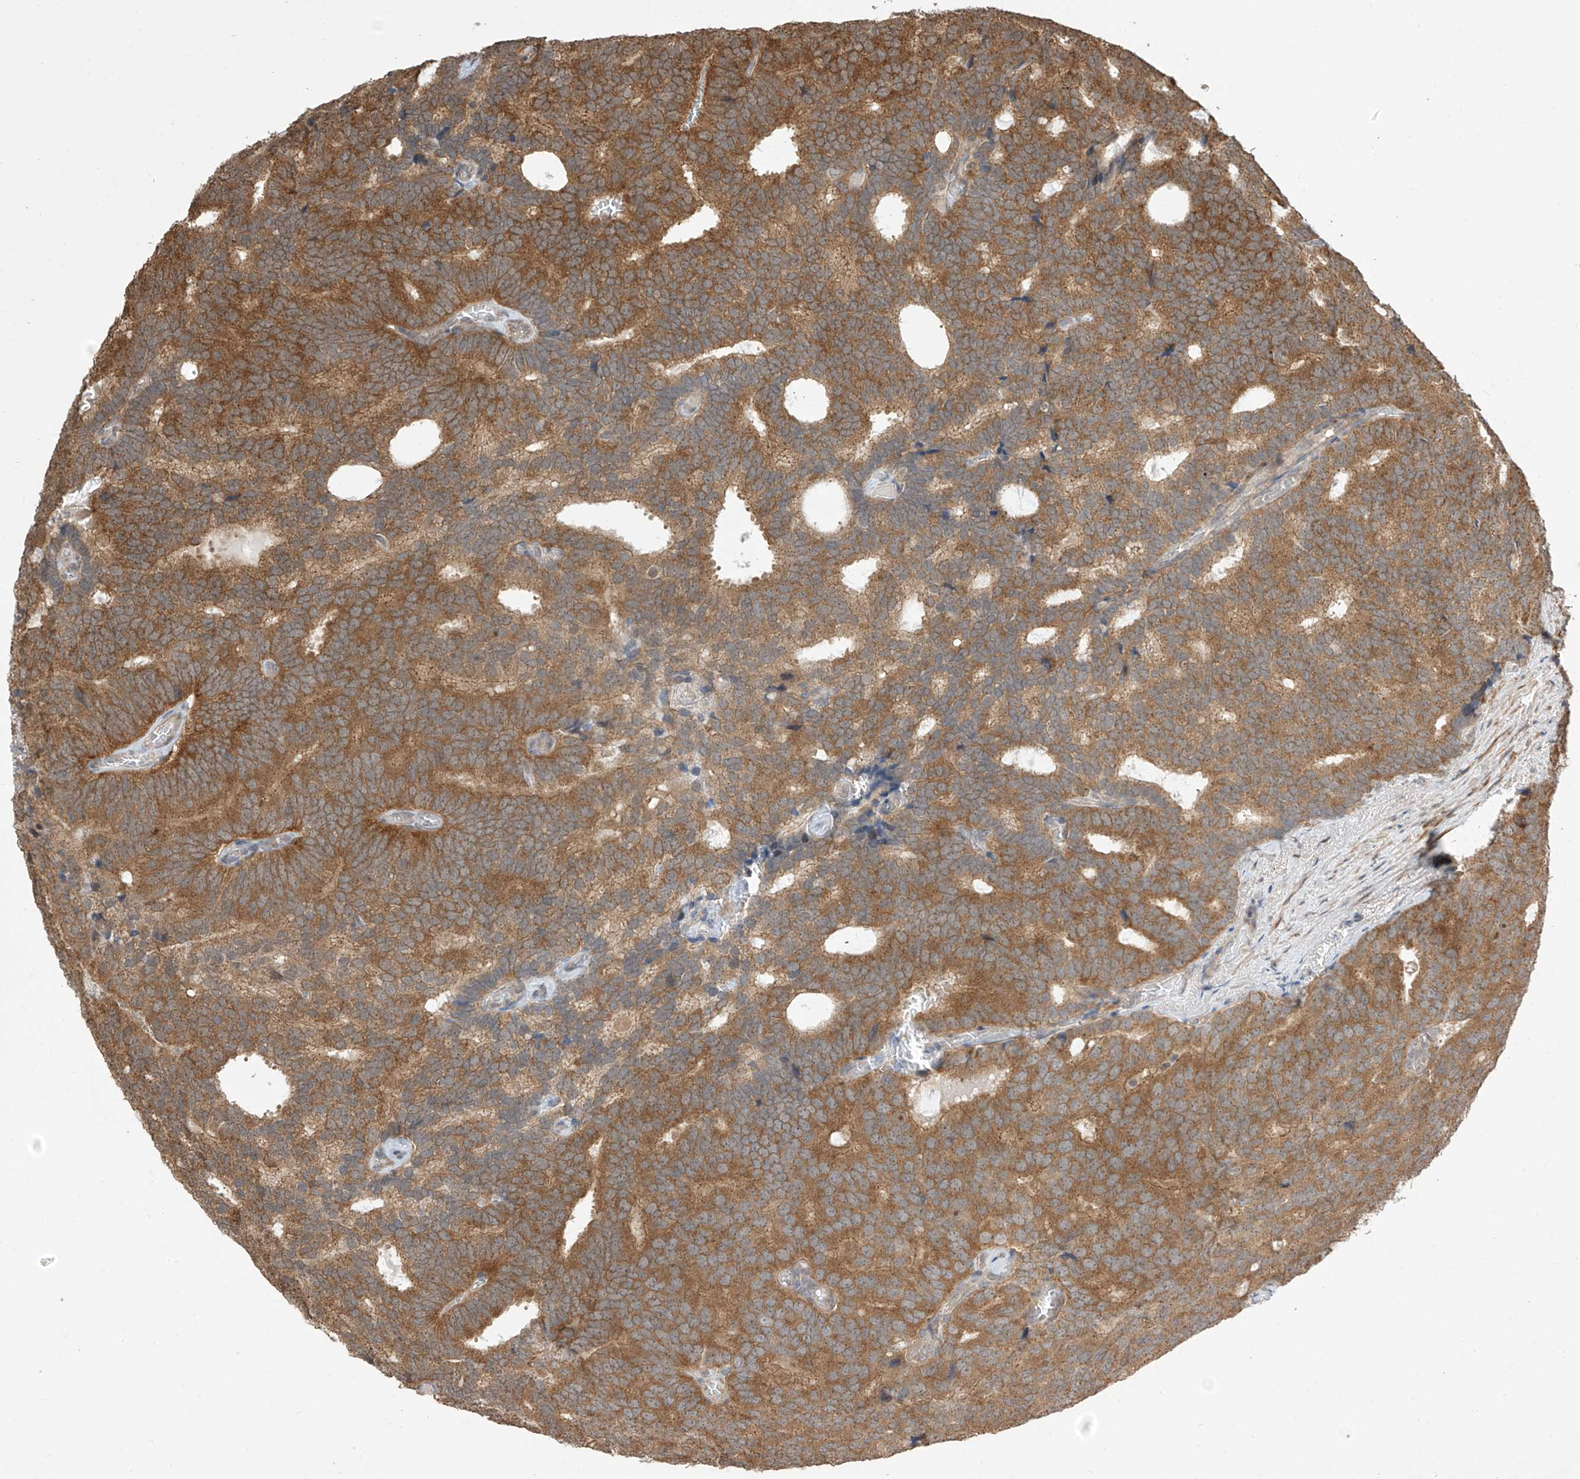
{"staining": {"intensity": "moderate", "quantity": ">75%", "location": "cytoplasmic/membranous"}, "tissue": "prostate cancer", "cell_type": "Tumor cells", "image_type": "cancer", "snomed": [{"axis": "morphology", "description": "Adenocarcinoma, Low grade"}, {"axis": "topography", "description": "Prostate"}], "caption": "A medium amount of moderate cytoplasmic/membranous positivity is appreciated in about >75% of tumor cells in adenocarcinoma (low-grade) (prostate) tissue. (DAB (3,3'-diaminobenzidine) IHC with brightfield microscopy, high magnification).", "gene": "LATS1", "patient": {"sex": "male", "age": 71}}